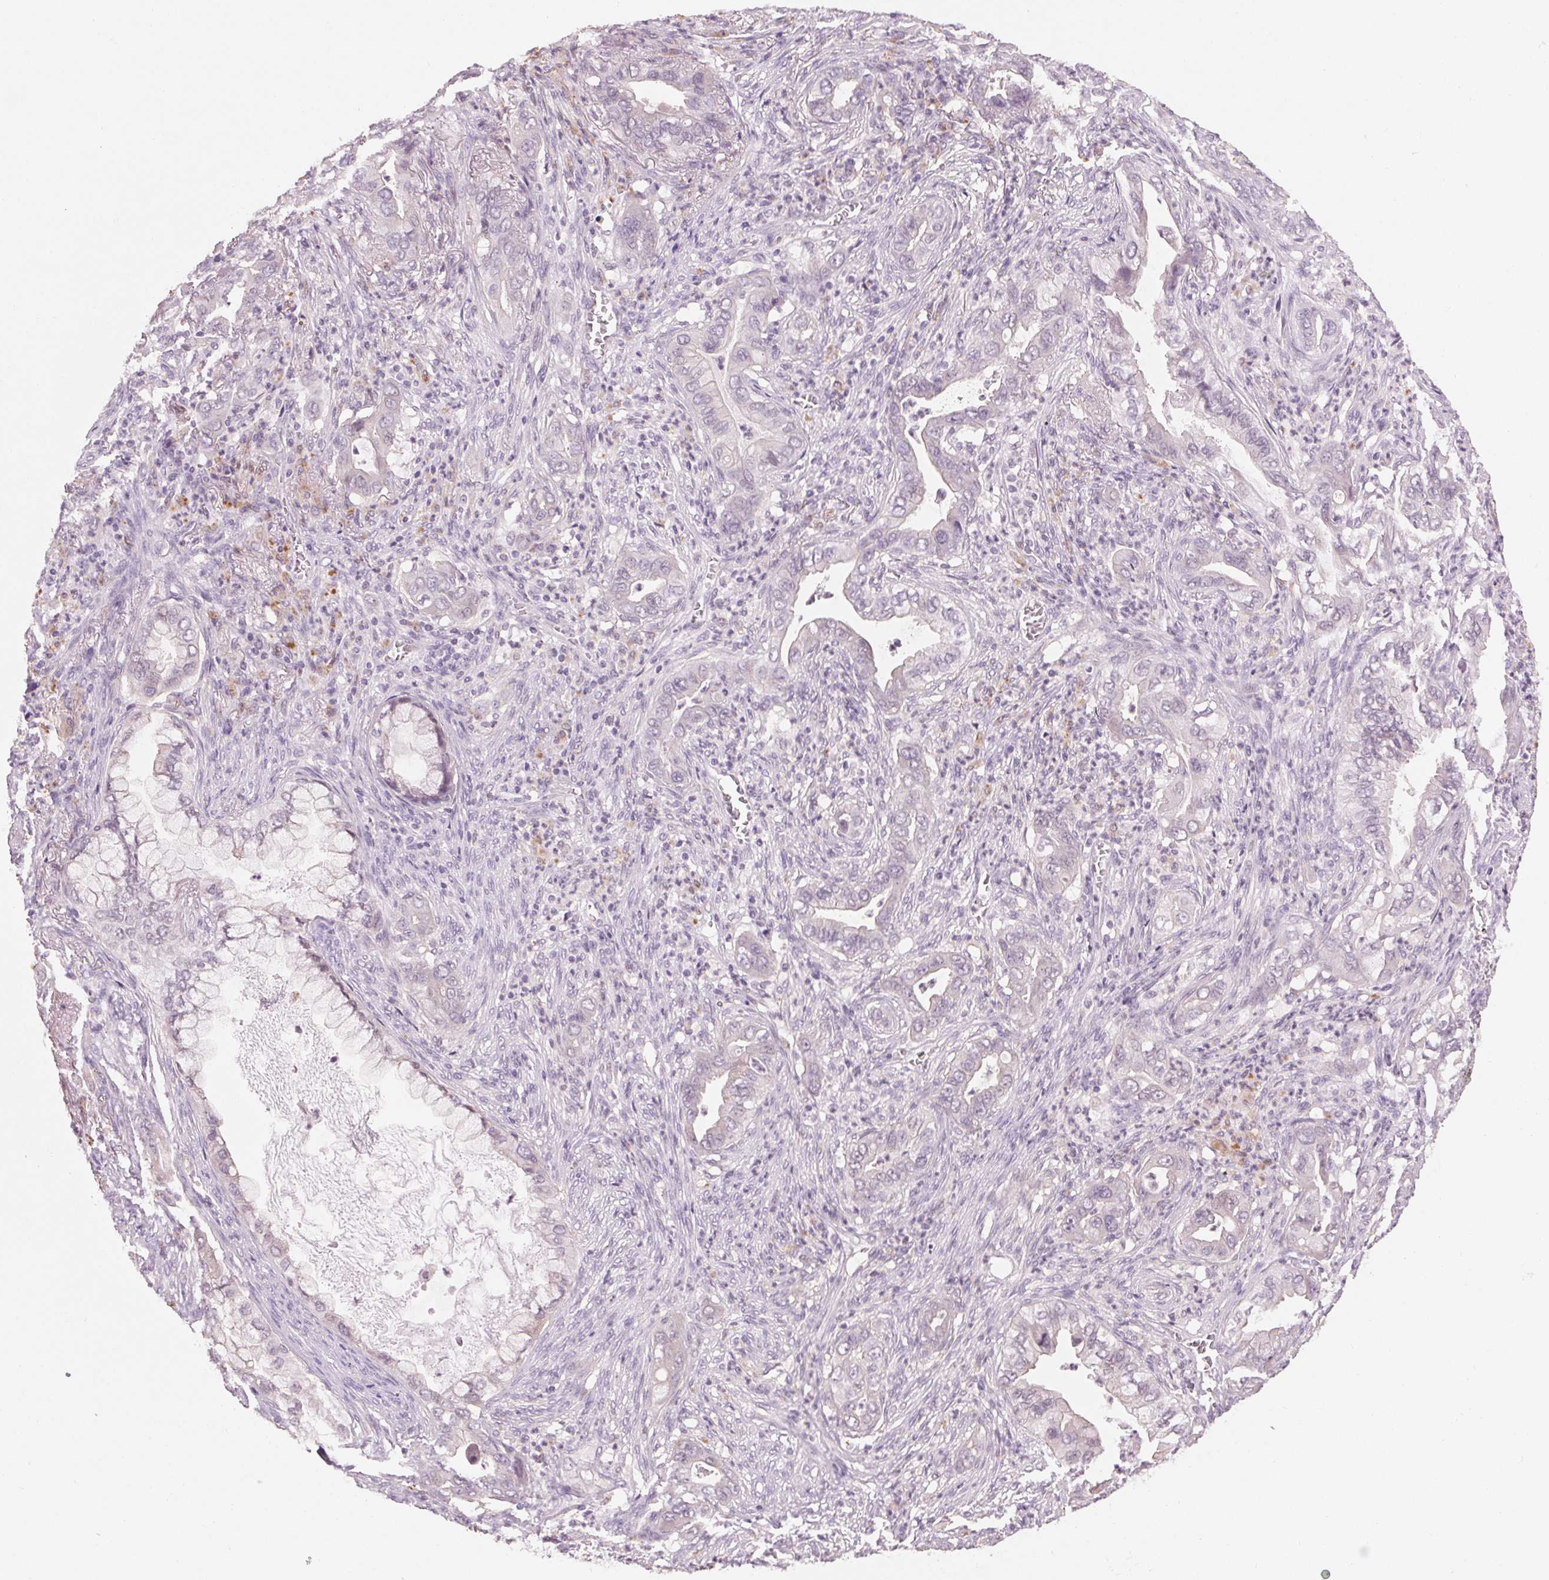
{"staining": {"intensity": "negative", "quantity": "none", "location": "none"}, "tissue": "lung cancer", "cell_type": "Tumor cells", "image_type": "cancer", "snomed": [{"axis": "morphology", "description": "Adenocarcinoma, NOS"}, {"axis": "topography", "description": "Lung"}], "caption": "Adenocarcinoma (lung) was stained to show a protein in brown. There is no significant expression in tumor cells.", "gene": "MPO", "patient": {"sex": "male", "age": 65}}